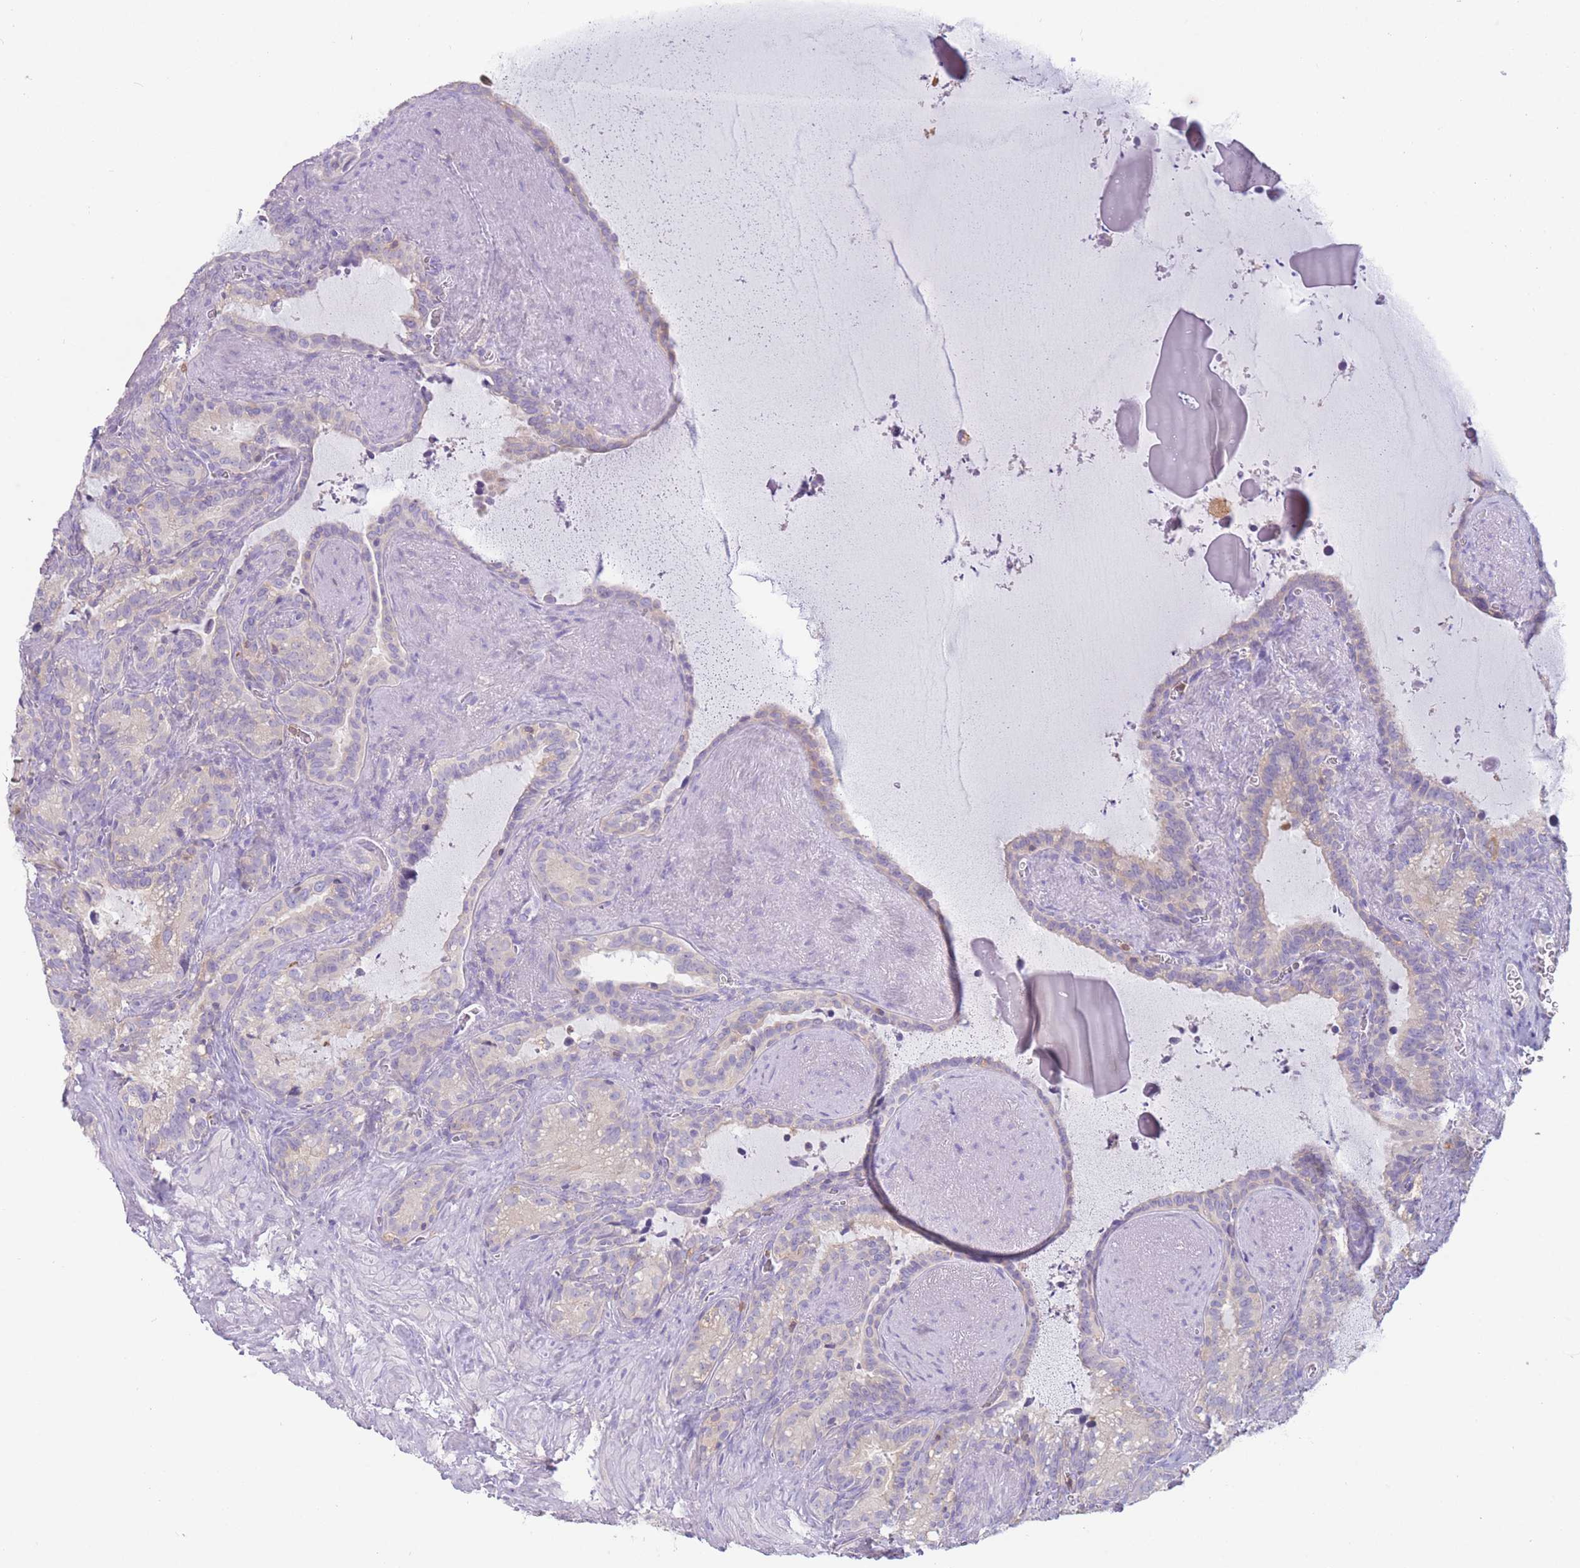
{"staining": {"intensity": "weak", "quantity": "<25%", "location": "cytoplasmic/membranous"}, "tissue": "seminal vesicle", "cell_type": "Glandular cells", "image_type": "normal", "snomed": [{"axis": "morphology", "description": "Normal tissue, NOS"}, {"axis": "topography", "description": "Prostate"}, {"axis": "topography", "description": "Seminal veicle"}], "caption": "Immunohistochemistry (IHC) photomicrograph of unremarkable human seminal vesicle stained for a protein (brown), which exhibits no positivity in glandular cells.", "gene": "ST3GAL4", "patient": {"sex": "male", "age": 58}}